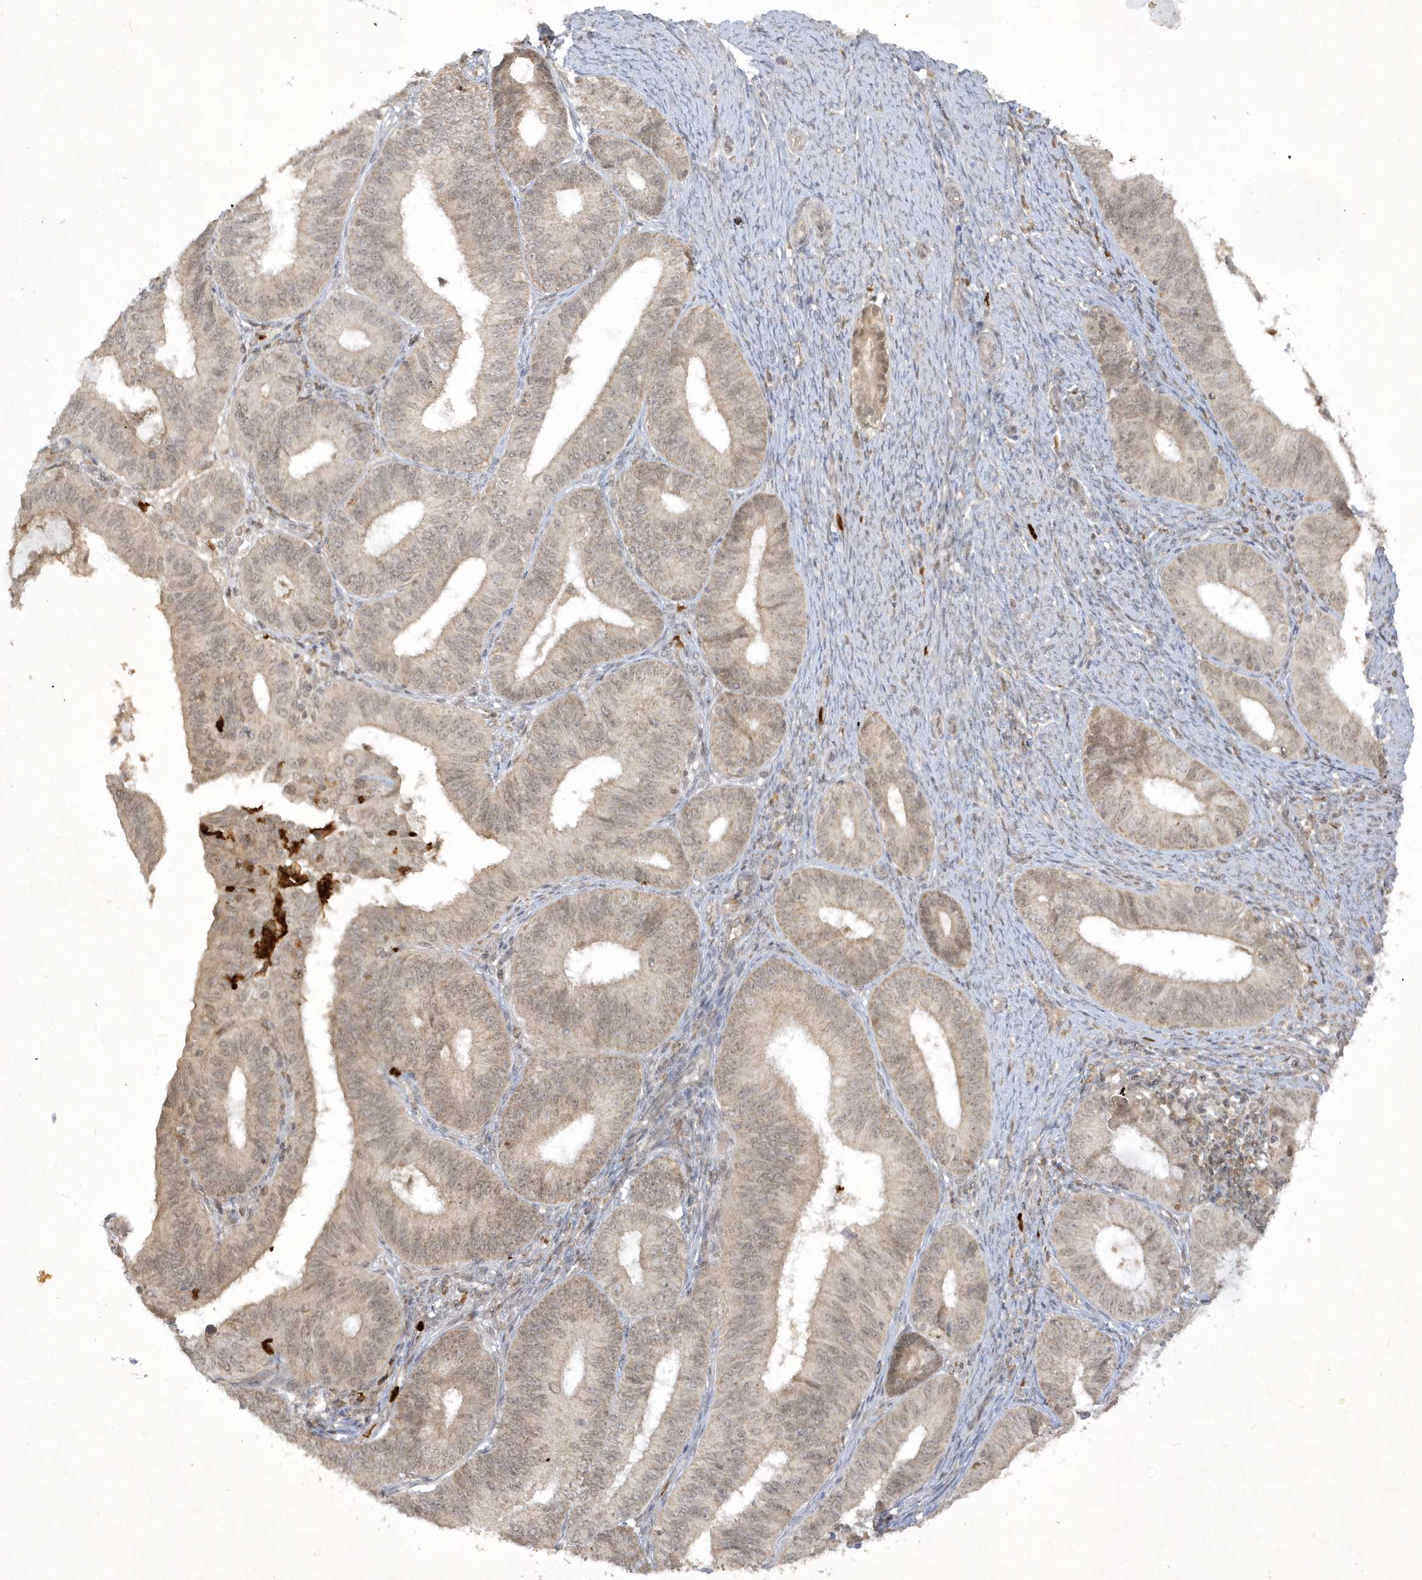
{"staining": {"intensity": "weak", "quantity": "25%-75%", "location": "cytoplasmic/membranous,nuclear"}, "tissue": "endometrial cancer", "cell_type": "Tumor cells", "image_type": "cancer", "snomed": [{"axis": "morphology", "description": "Adenocarcinoma, NOS"}, {"axis": "topography", "description": "Endometrium"}], "caption": "The immunohistochemical stain shows weak cytoplasmic/membranous and nuclear expression in tumor cells of adenocarcinoma (endometrial) tissue.", "gene": "ZNF213", "patient": {"sex": "female", "age": 51}}